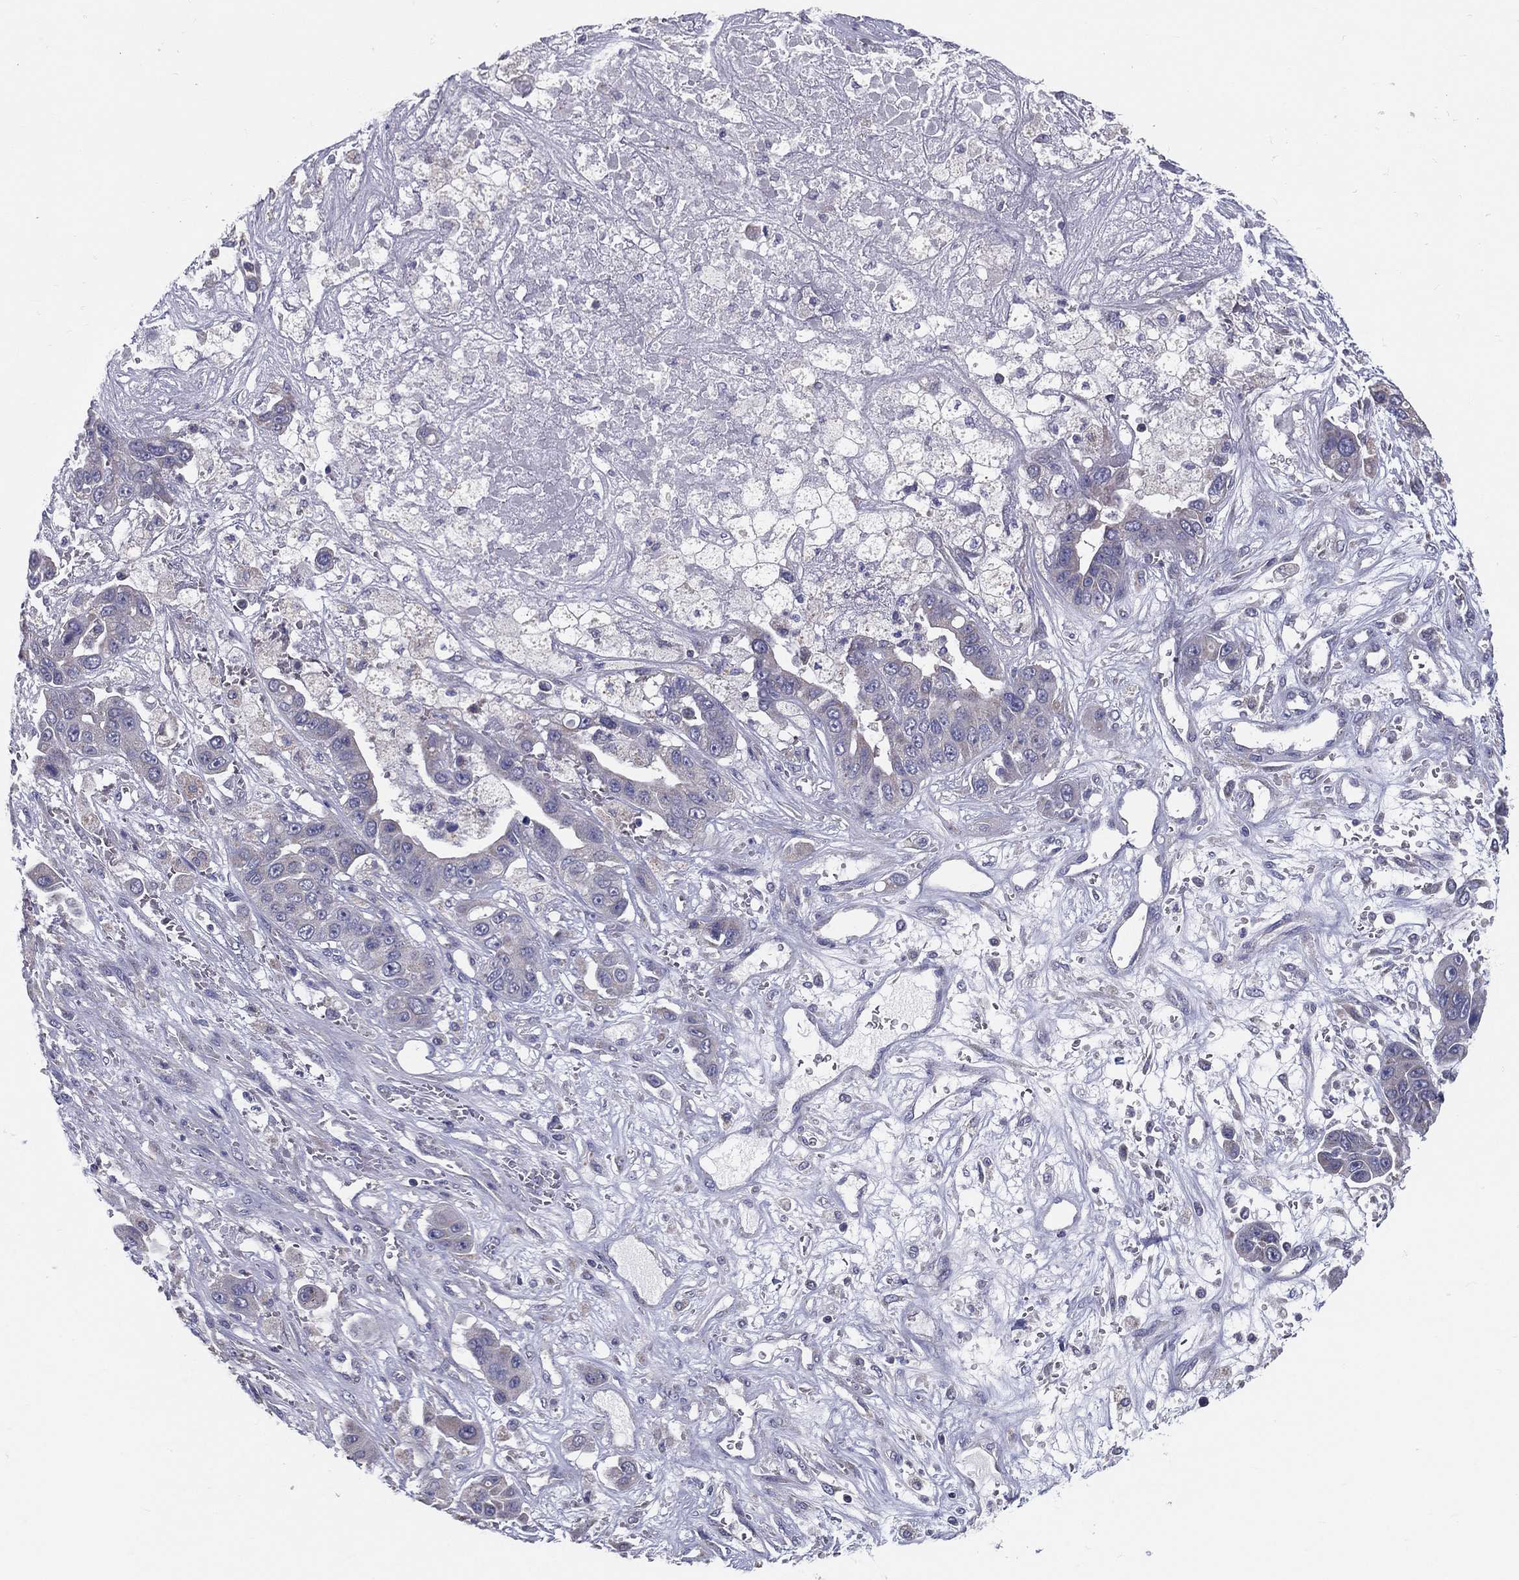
{"staining": {"intensity": "negative", "quantity": "none", "location": "none"}, "tissue": "liver cancer", "cell_type": "Tumor cells", "image_type": "cancer", "snomed": [{"axis": "morphology", "description": "Cholangiocarcinoma"}, {"axis": "topography", "description": "Liver"}], "caption": "DAB immunohistochemical staining of human liver cholangiocarcinoma displays no significant positivity in tumor cells.", "gene": "PCSK1", "patient": {"sex": "female", "age": 52}}